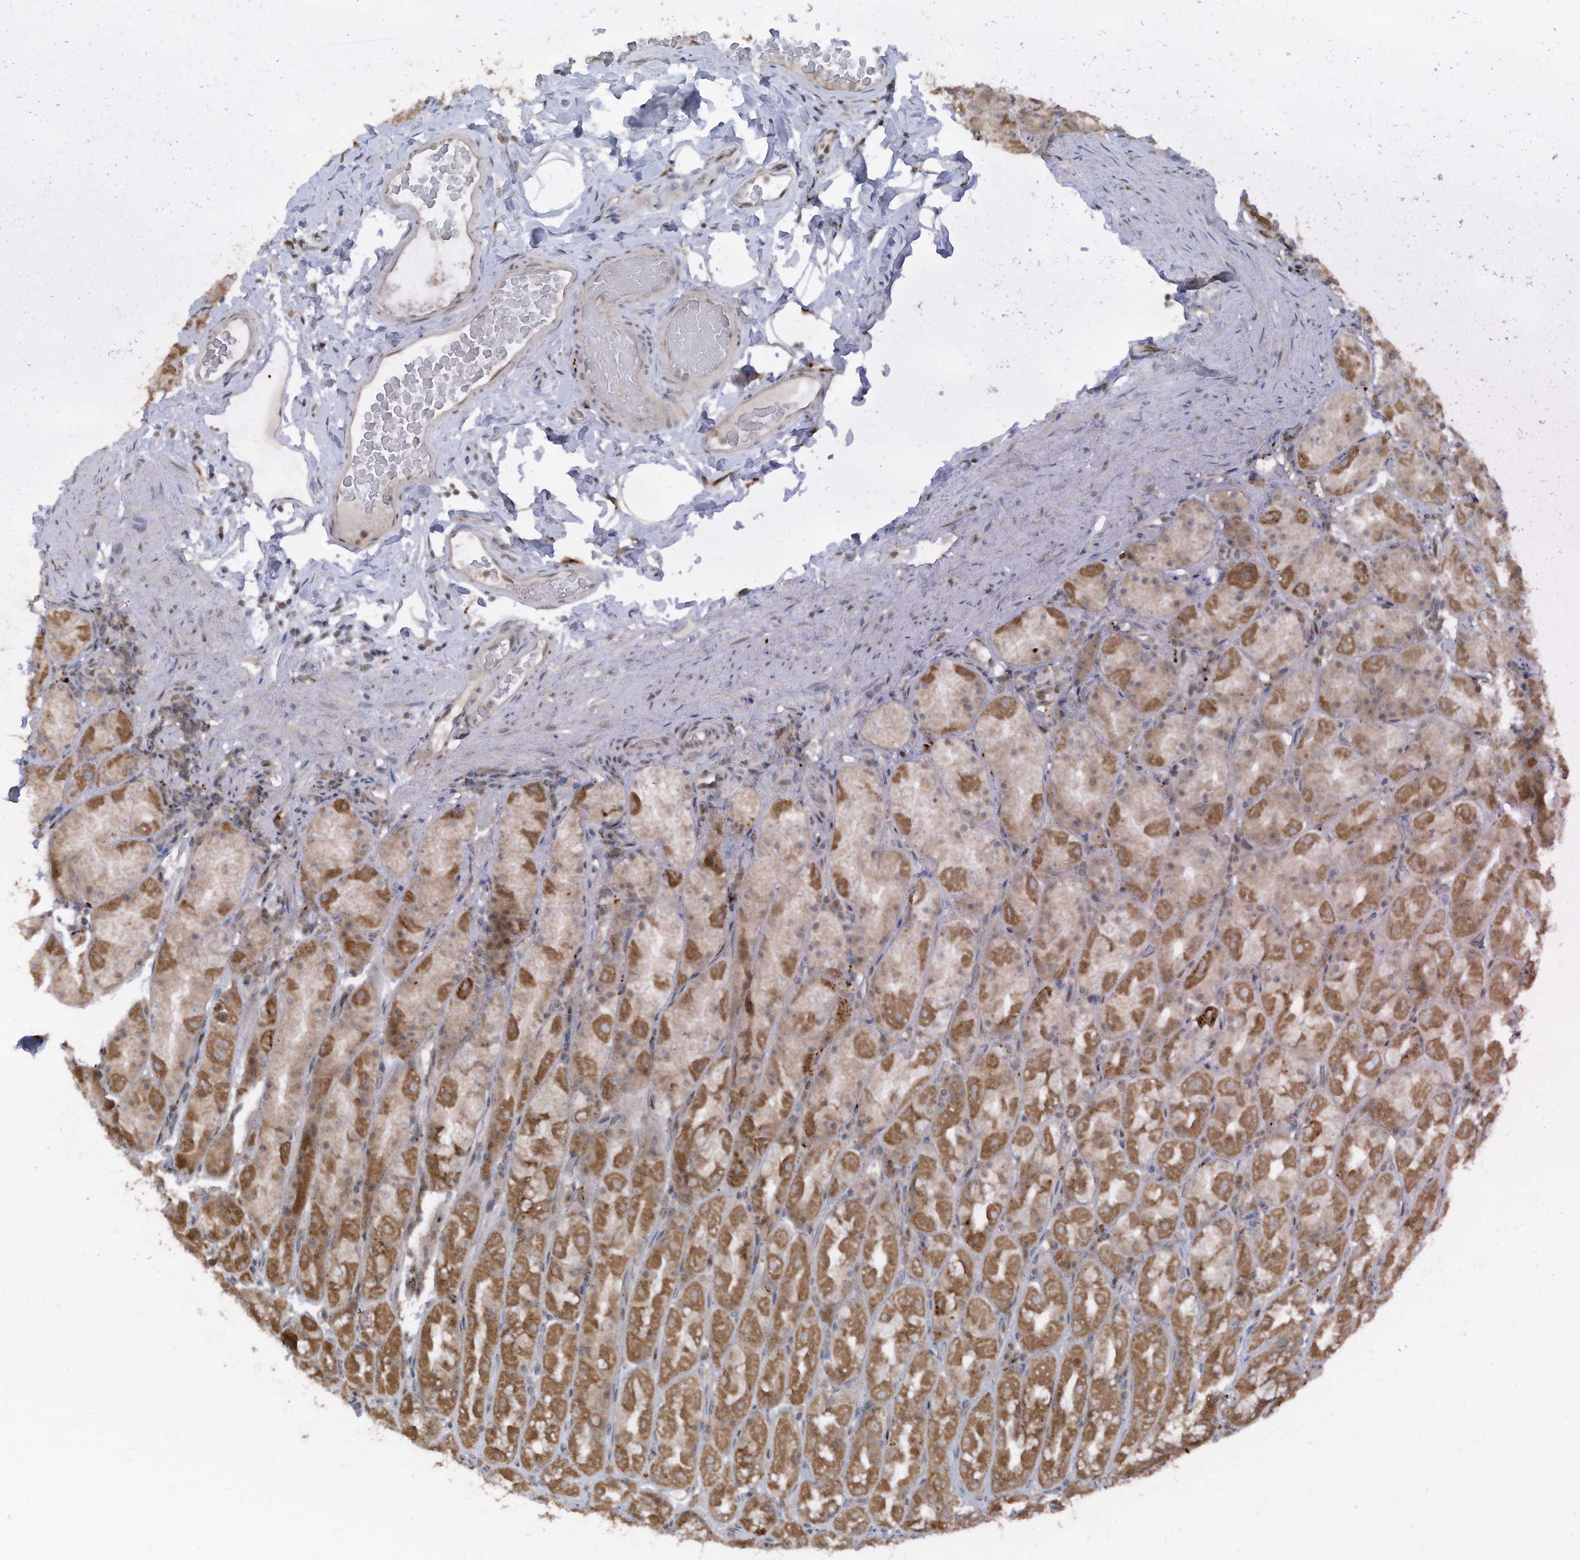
{"staining": {"intensity": "moderate", "quantity": "25%-75%", "location": "cytoplasmic/membranous"}, "tissue": "stomach", "cell_type": "Glandular cells", "image_type": "normal", "snomed": [{"axis": "morphology", "description": "Normal tissue, NOS"}, {"axis": "topography", "description": "Stomach, upper"}], "caption": "A photomicrograph showing moderate cytoplasmic/membranous positivity in about 25%-75% of glandular cells in normal stomach, as visualized by brown immunohistochemical staining.", "gene": "TXNDC9", "patient": {"sex": "male", "age": 68}}